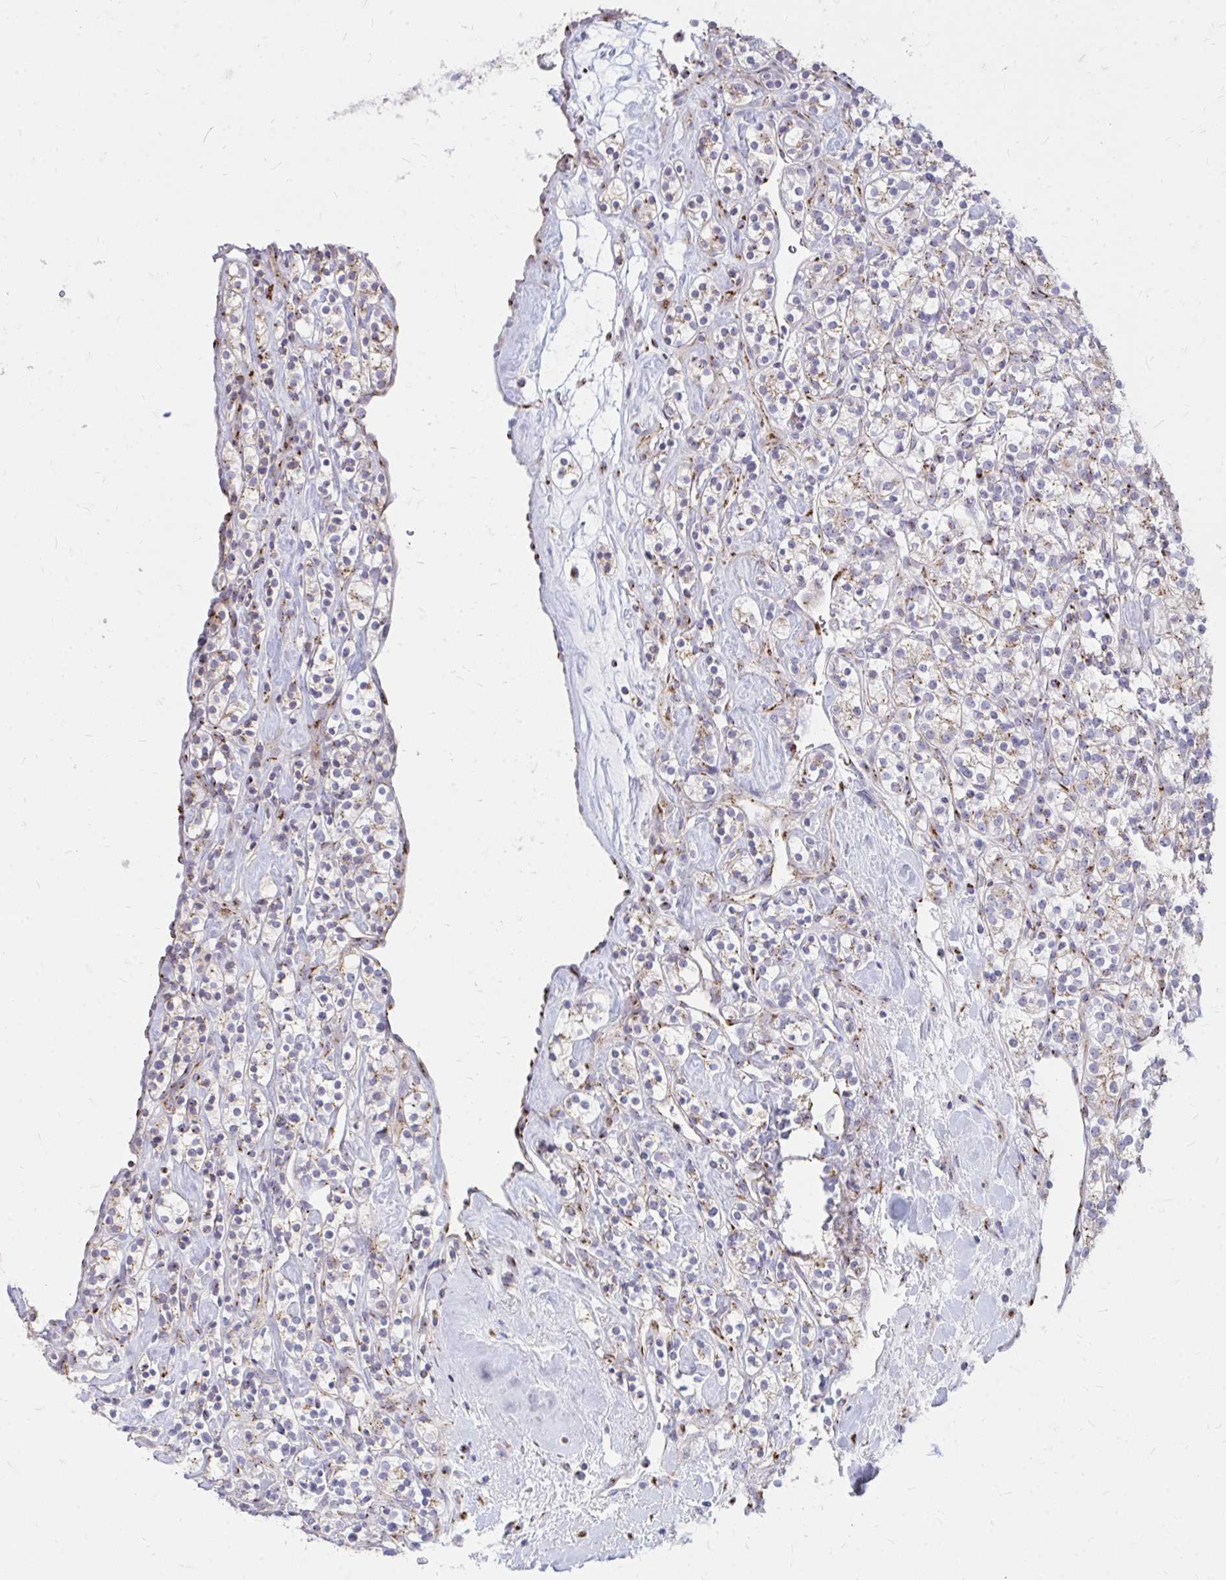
{"staining": {"intensity": "moderate", "quantity": "<25%", "location": "cytoplasmic/membranous"}, "tissue": "renal cancer", "cell_type": "Tumor cells", "image_type": "cancer", "snomed": [{"axis": "morphology", "description": "Adenocarcinoma, NOS"}, {"axis": "topography", "description": "Kidney"}], "caption": "An immunohistochemistry micrograph of neoplastic tissue is shown. Protein staining in brown labels moderate cytoplasmic/membranous positivity in renal cancer within tumor cells. Ihc stains the protein of interest in brown and the nuclei are stained blue.", "gene": "RAB6B", "patient": {"sex": "male", "age": 77}}